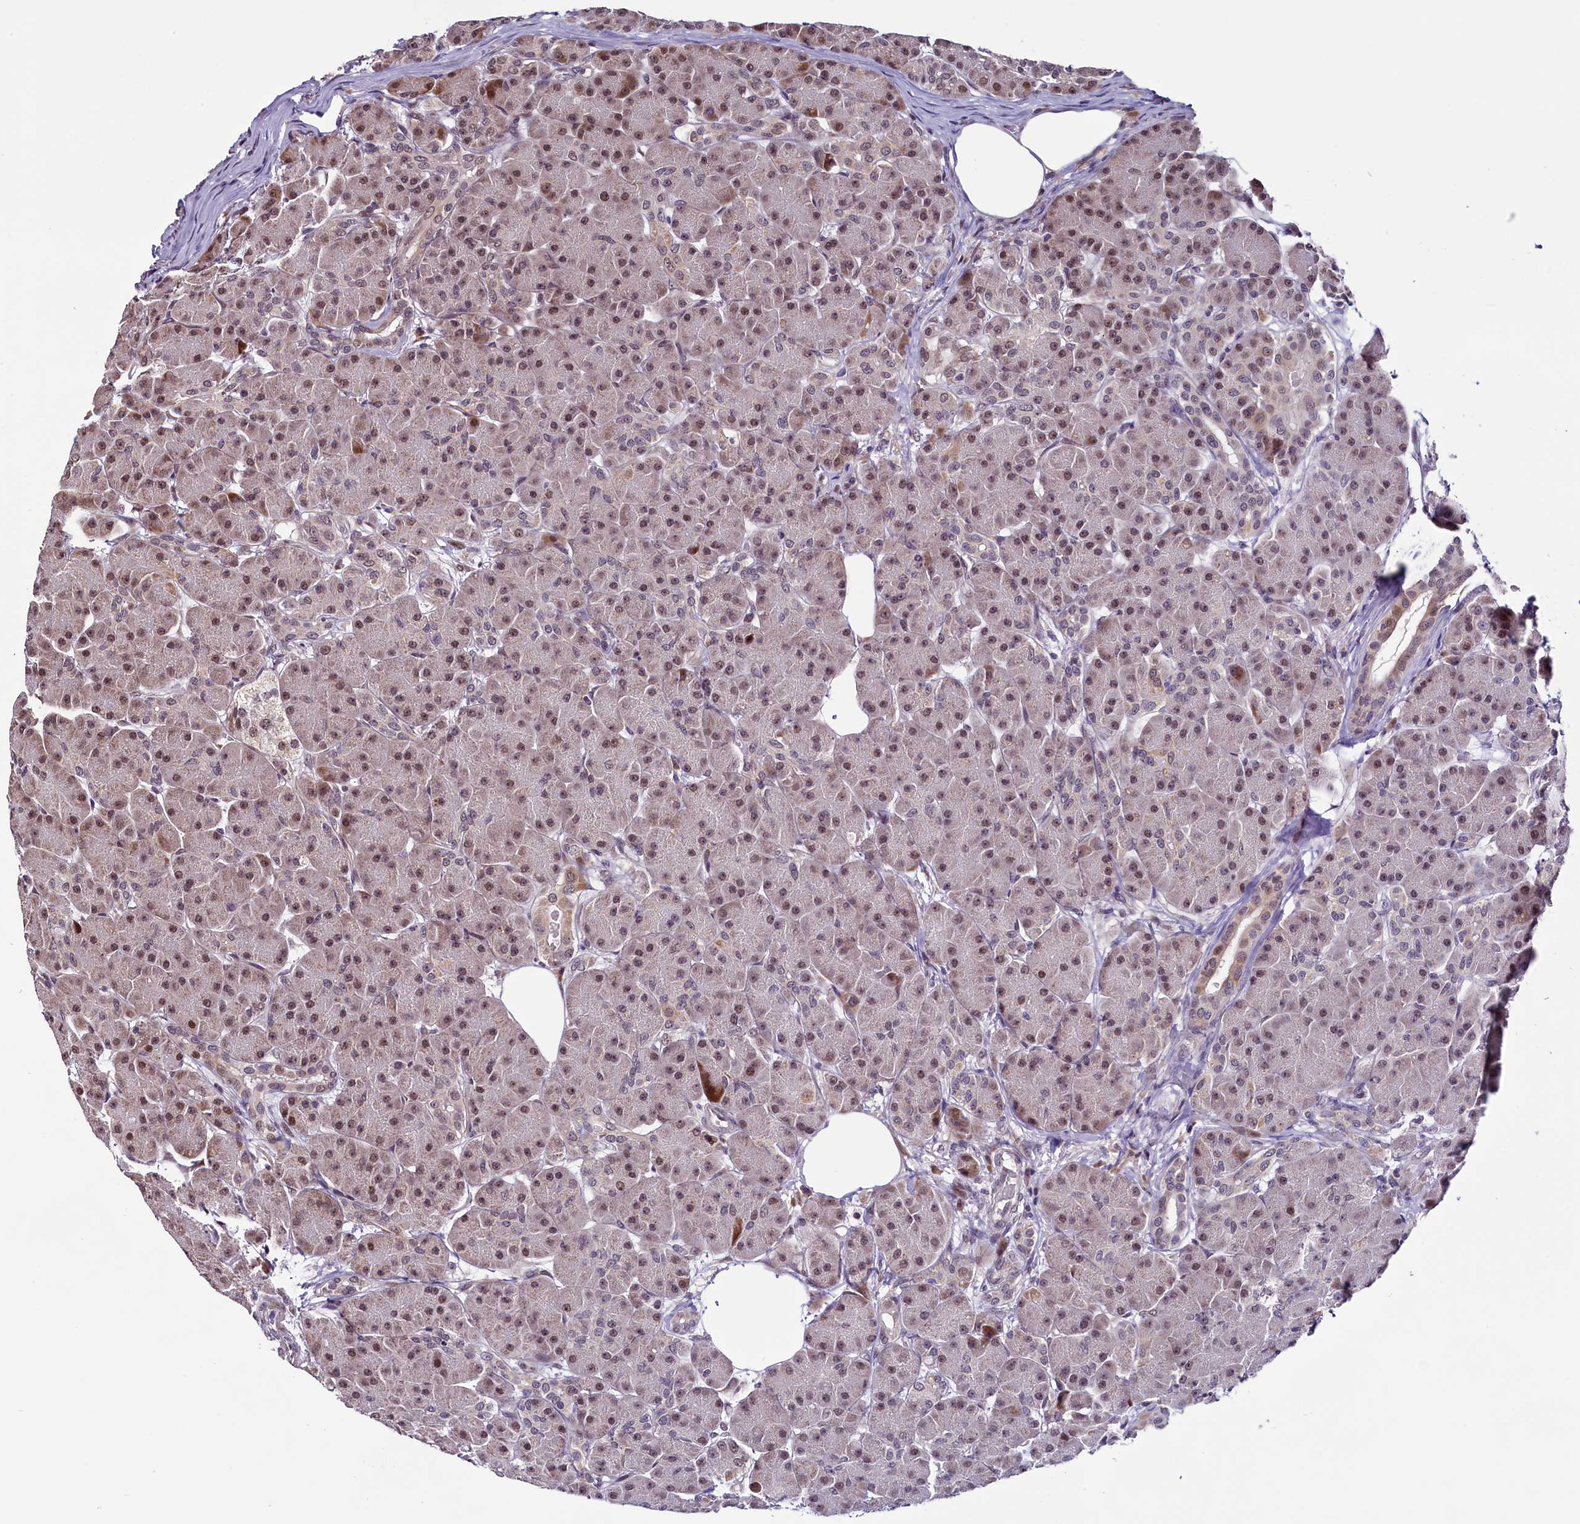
{"staining": {"intensity": "moderate", "quantity": "25%-75%", "location": "cytoplasmic/membranous,nuclear"}, "tissue": "pancreas", "cell_type": "Exocrine glandular cells", "image_type": "normal", "snomed": [{"axis": "morphology", "description": "Normal tissue, NOS"}, {"axis": "topography", "description": "Pancreas"}], "caption": "High-magnification brightfield microscopy of benign pancreas stained with DAB (3,3'-diaminobenzidine) (brown) and counterstained with hematoxylin (blue). exocrine glandular cells exhibit moderate cytoplasmic/membranous,nuclear staining is present in about25%-75% of cells.", "gene": "RPUSD2", "patient": {"sex": "male", "age": 63}}